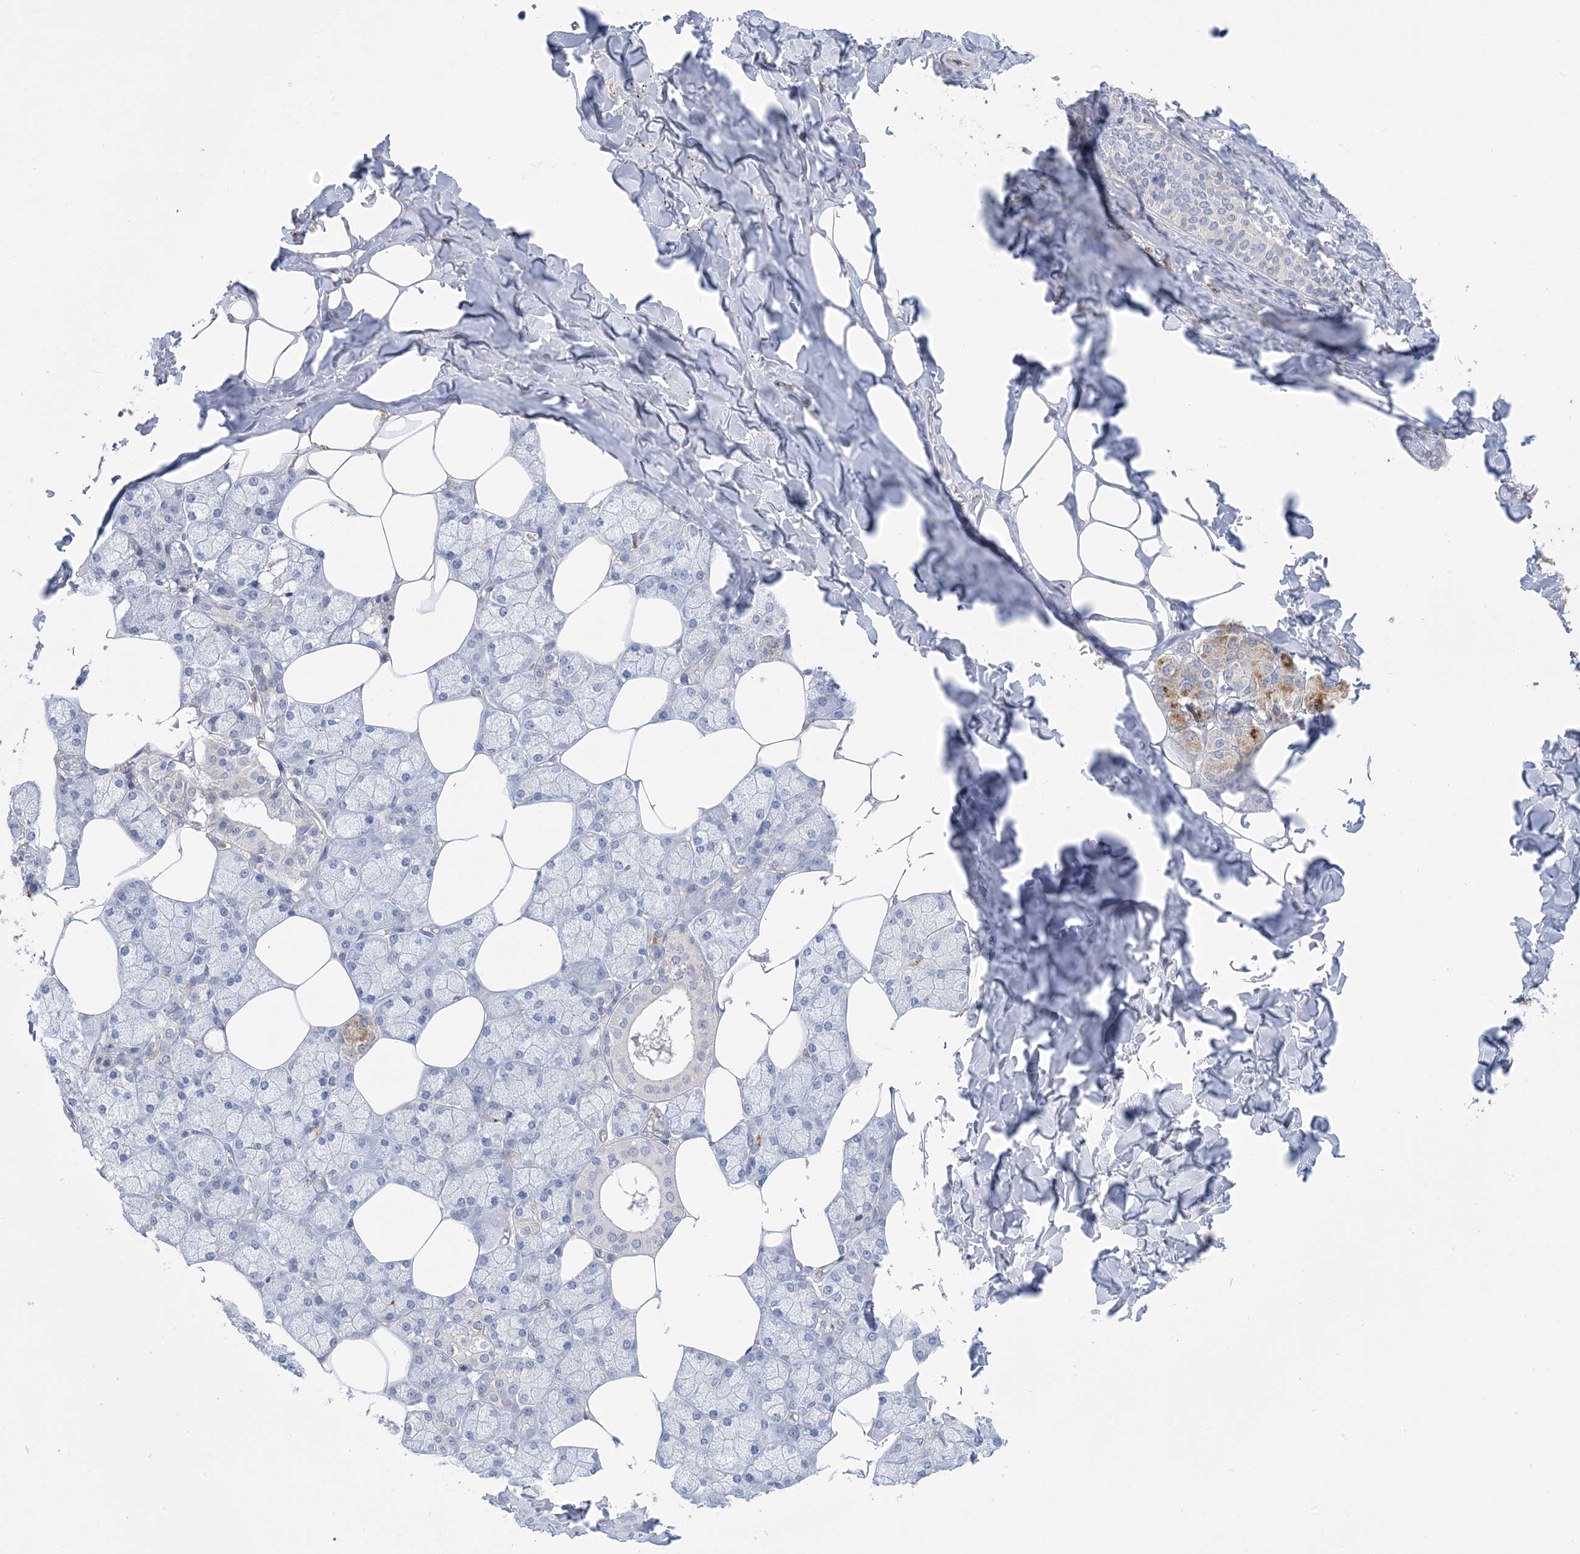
{"staining": {"intensity": "weak", "quantity": "<25%", "location": "cytoplasmic/membranous"}, "tissue": "salivary gland", "cell_type": "Glandular cells", "image_type": "normal", "snomed": [{"axis": "morphology", "description": "Normal tissue, NOS"}, {"axis": "topography", "description": "Salivary gland"}], "caption": "Photomicrograph shows no protein positivity in glandular cells of benign salivary gland. (DAB (3,3'-diaminobenzidine) IHC, high magnification).", "gene": "TTYH1", "patient": {"sex": "male", "age": 62}}